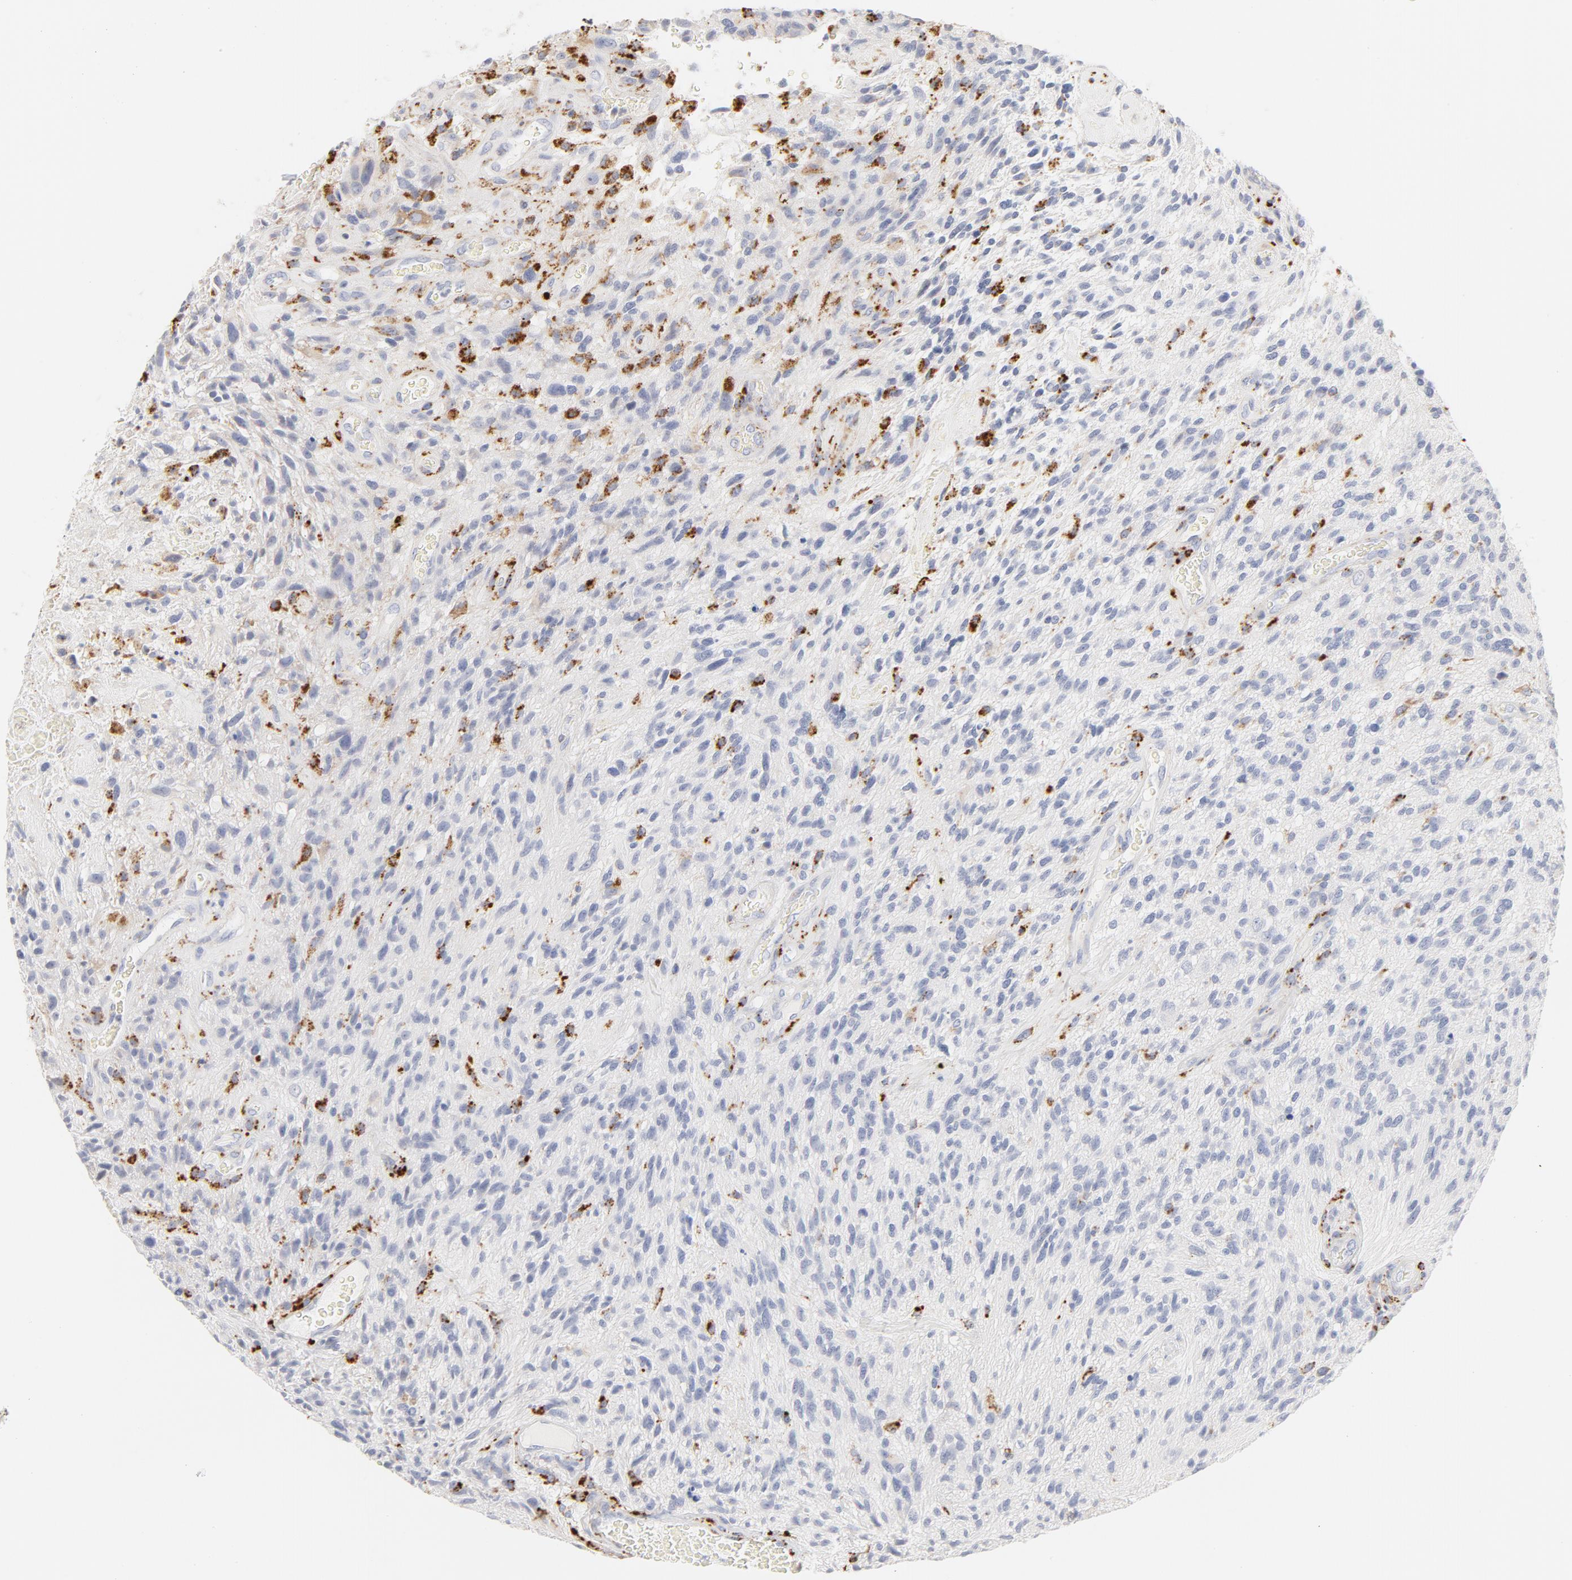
{"staining": {"intensity": "strong", "quantity": "<25%", "location": "cytoplasmic/membranous"}, "tissue": "glioma", "cell_type": "Tumor cells", "image_type": "cancer", "snomed": [{"axis": "morphology", "description": "Normal tissue, NOS"}, {"axis": "morphology", "description": "Glioma, malignant, High grade"}, {"axis": "topography", "description": "Cerebral cortex"}], "caption": "Tumor cells show medium levels of strong cytoplasmic/membranous staining in approximately <25% of cells in human malignant glioma (high-grade).", "gene": "CTSH", "patient": {"sex": "male", "age": 75}}